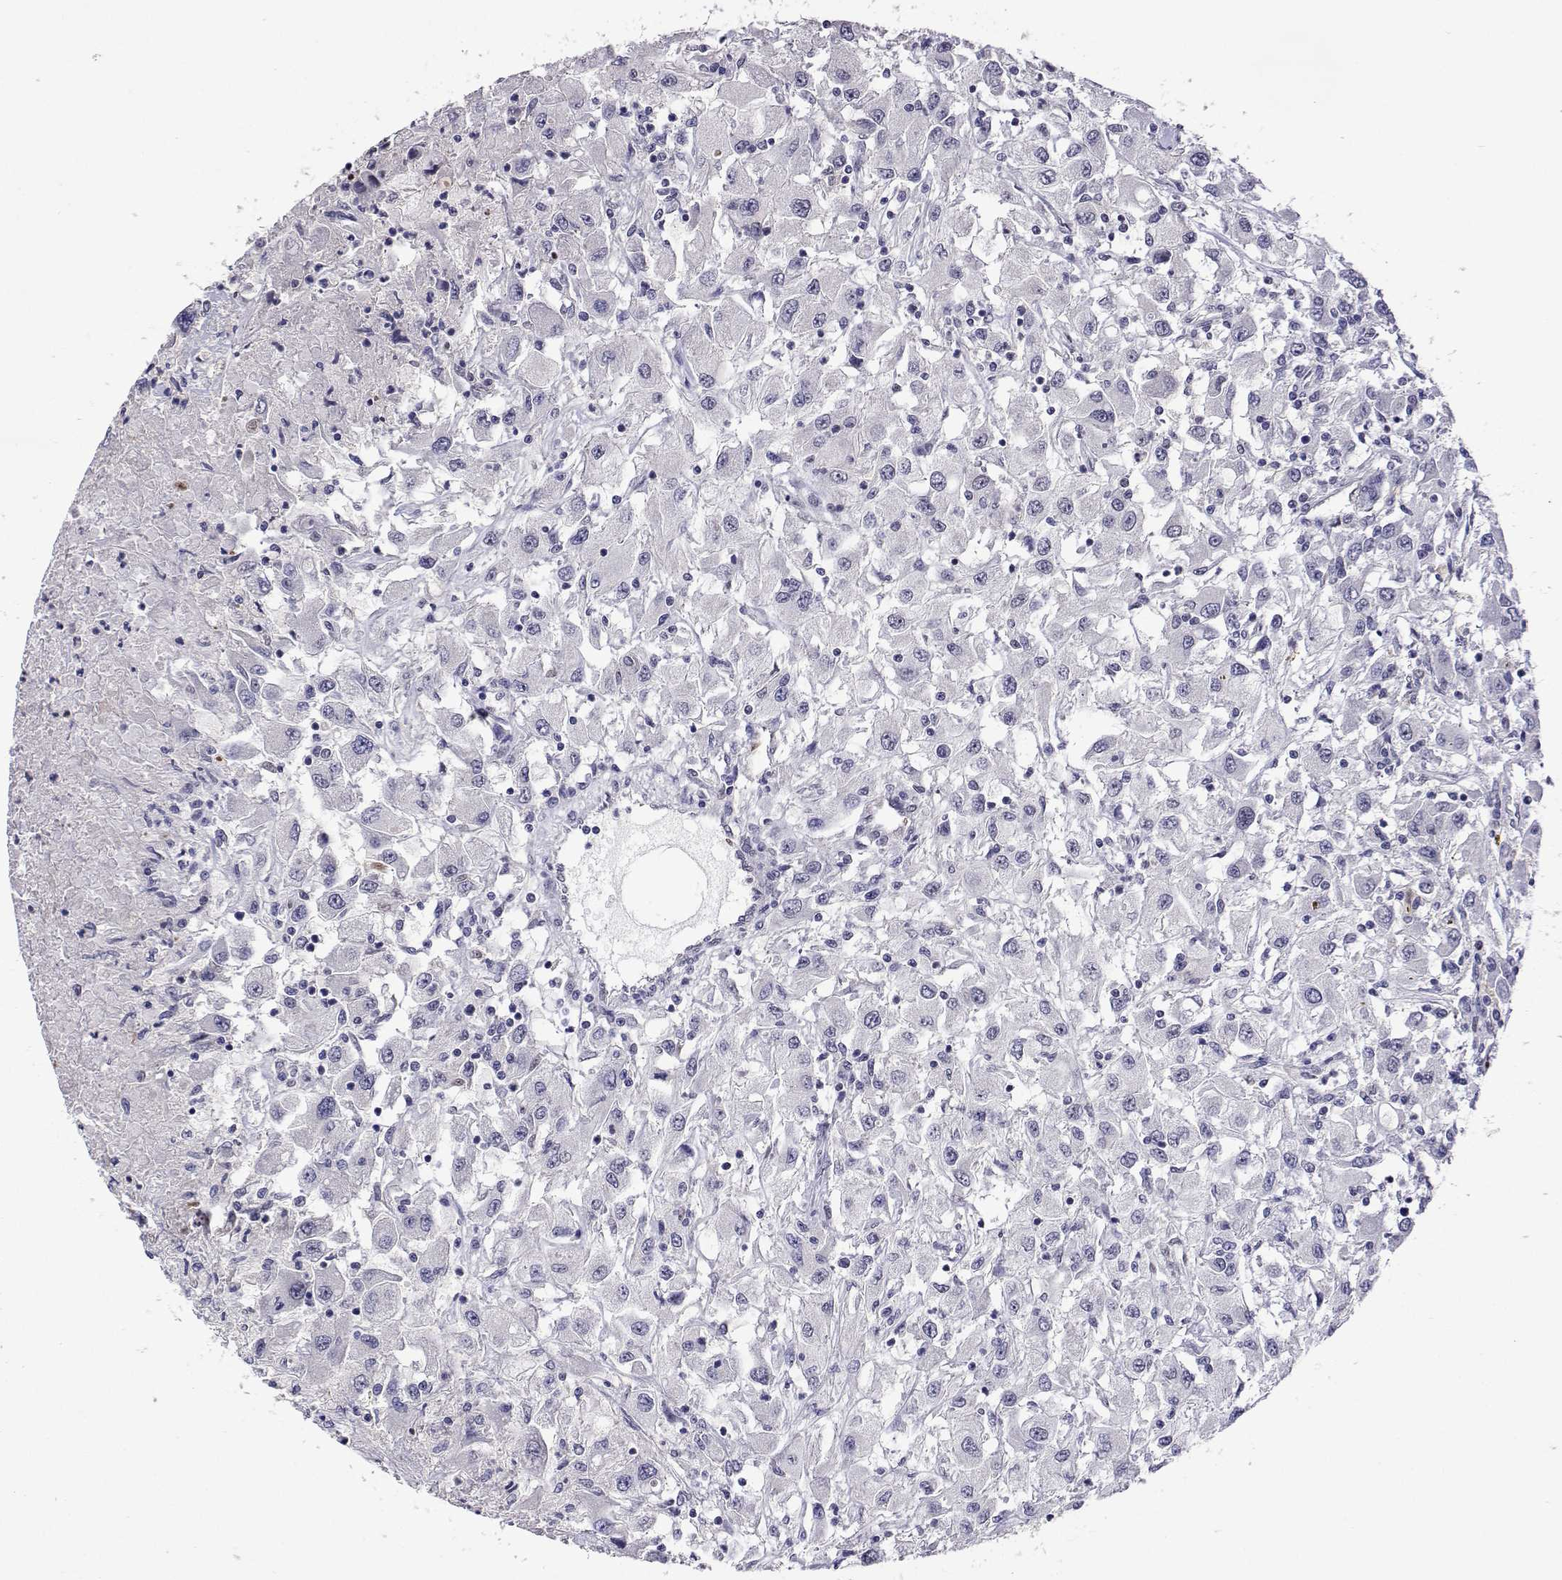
{"staining": {"intensity": "weak", "quantity": "25%-75%", "location": "nuclear"}, "tissue": "renal cancer", "cell_type": "Tumor cells", "image_type": "cancer", "snomed": [{"axis": "morphology", "description": "Adenocarcinoma, NOS"}, {"axis": "topography", "description": "Kidney"}], "caption": "Tumor cells demonstrate low levels of weak nuclear expression in approximately 25%-75% of cells in renal adenocarcinoma.", "gene": "HNRNPA0", "patient": {"sex": "female", "age": 67}}